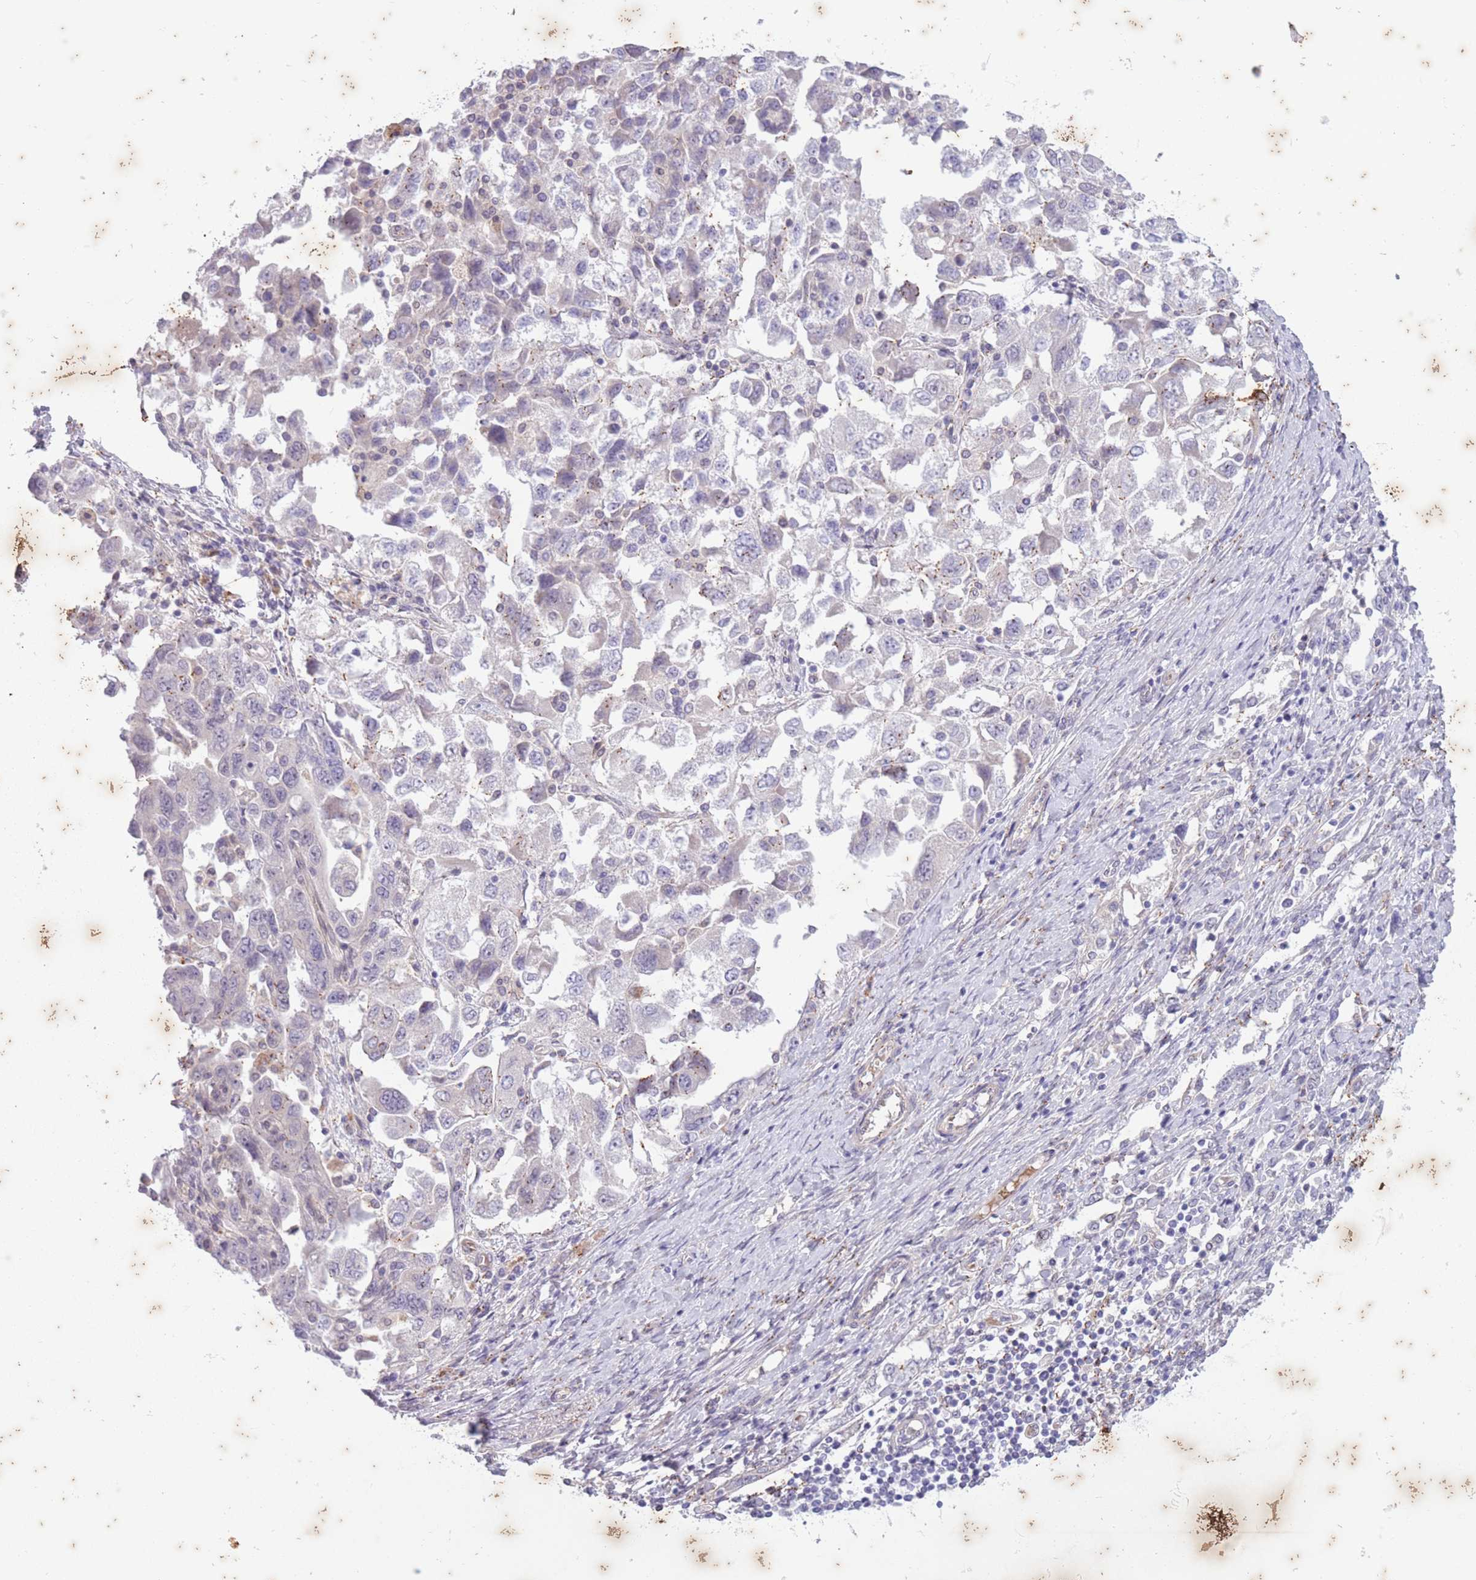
{"staining": {"intensity": "negative", "quantity": "none", "location": "none"}, "tissue": "ovarian cancer", "cell_type": "Tumor cells", "image_type": "cancer", "snomed": [{"axis": "morphology", "description": "Carcinoma, NOS"}, {"axis": "morphology", "description": "Cystadenocarcinoma, serous, NOS"}, {"axis": "topography", "description": "Ovary"}], "caption": "A histopathology image of ovarian cancer stained for a protein demonstrates no brown staining in tumor cells.", "gene": "ARPIN", "patient": {"sex": "female", "age": 69}}